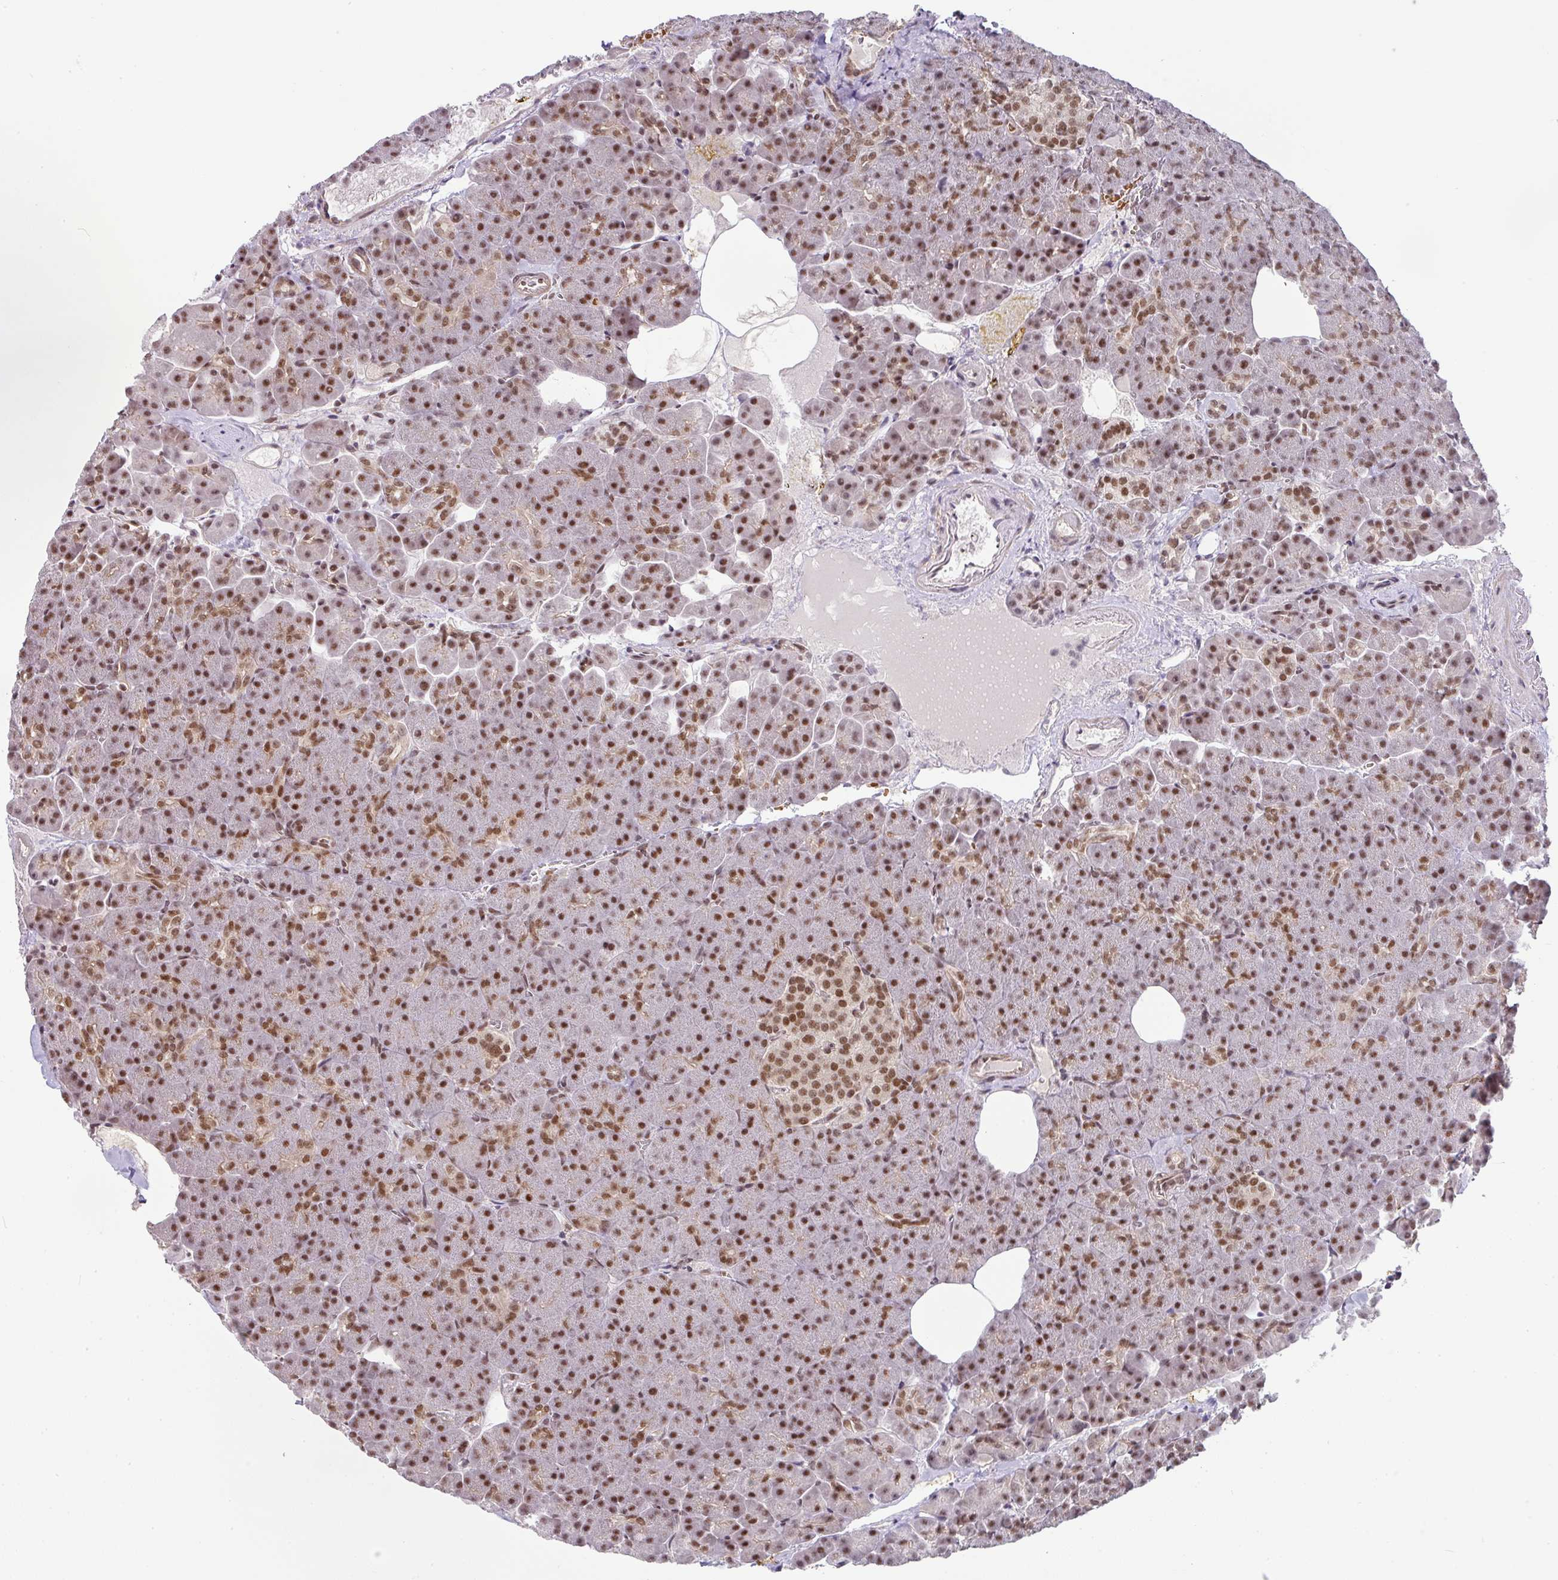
{"staining": {"intensity": "moderate", "quantity": ">75%", "location": "nuclear"}, "tissue": "pancreas", "cell_type": "Exocrine glandular cells", "image_type": "normal", "snomed": [{"axis": "morphology", "description": "Normal tissue, NOS"}, {"axis": "topography", "description": "Pancreas"}], "caption": "Protein staining of normal pancreas demonstrates moderate nuclear positivity in approximately >75% of exocrine glandular cells. The staining was performed using DAB (3,3'-diaminobenzidine), with brown indicating positive protein expression. Nuclei are stained blue with hematoxylin.", "gene": "NCOA5", "patient": {"sex": "female", "age": 74}}